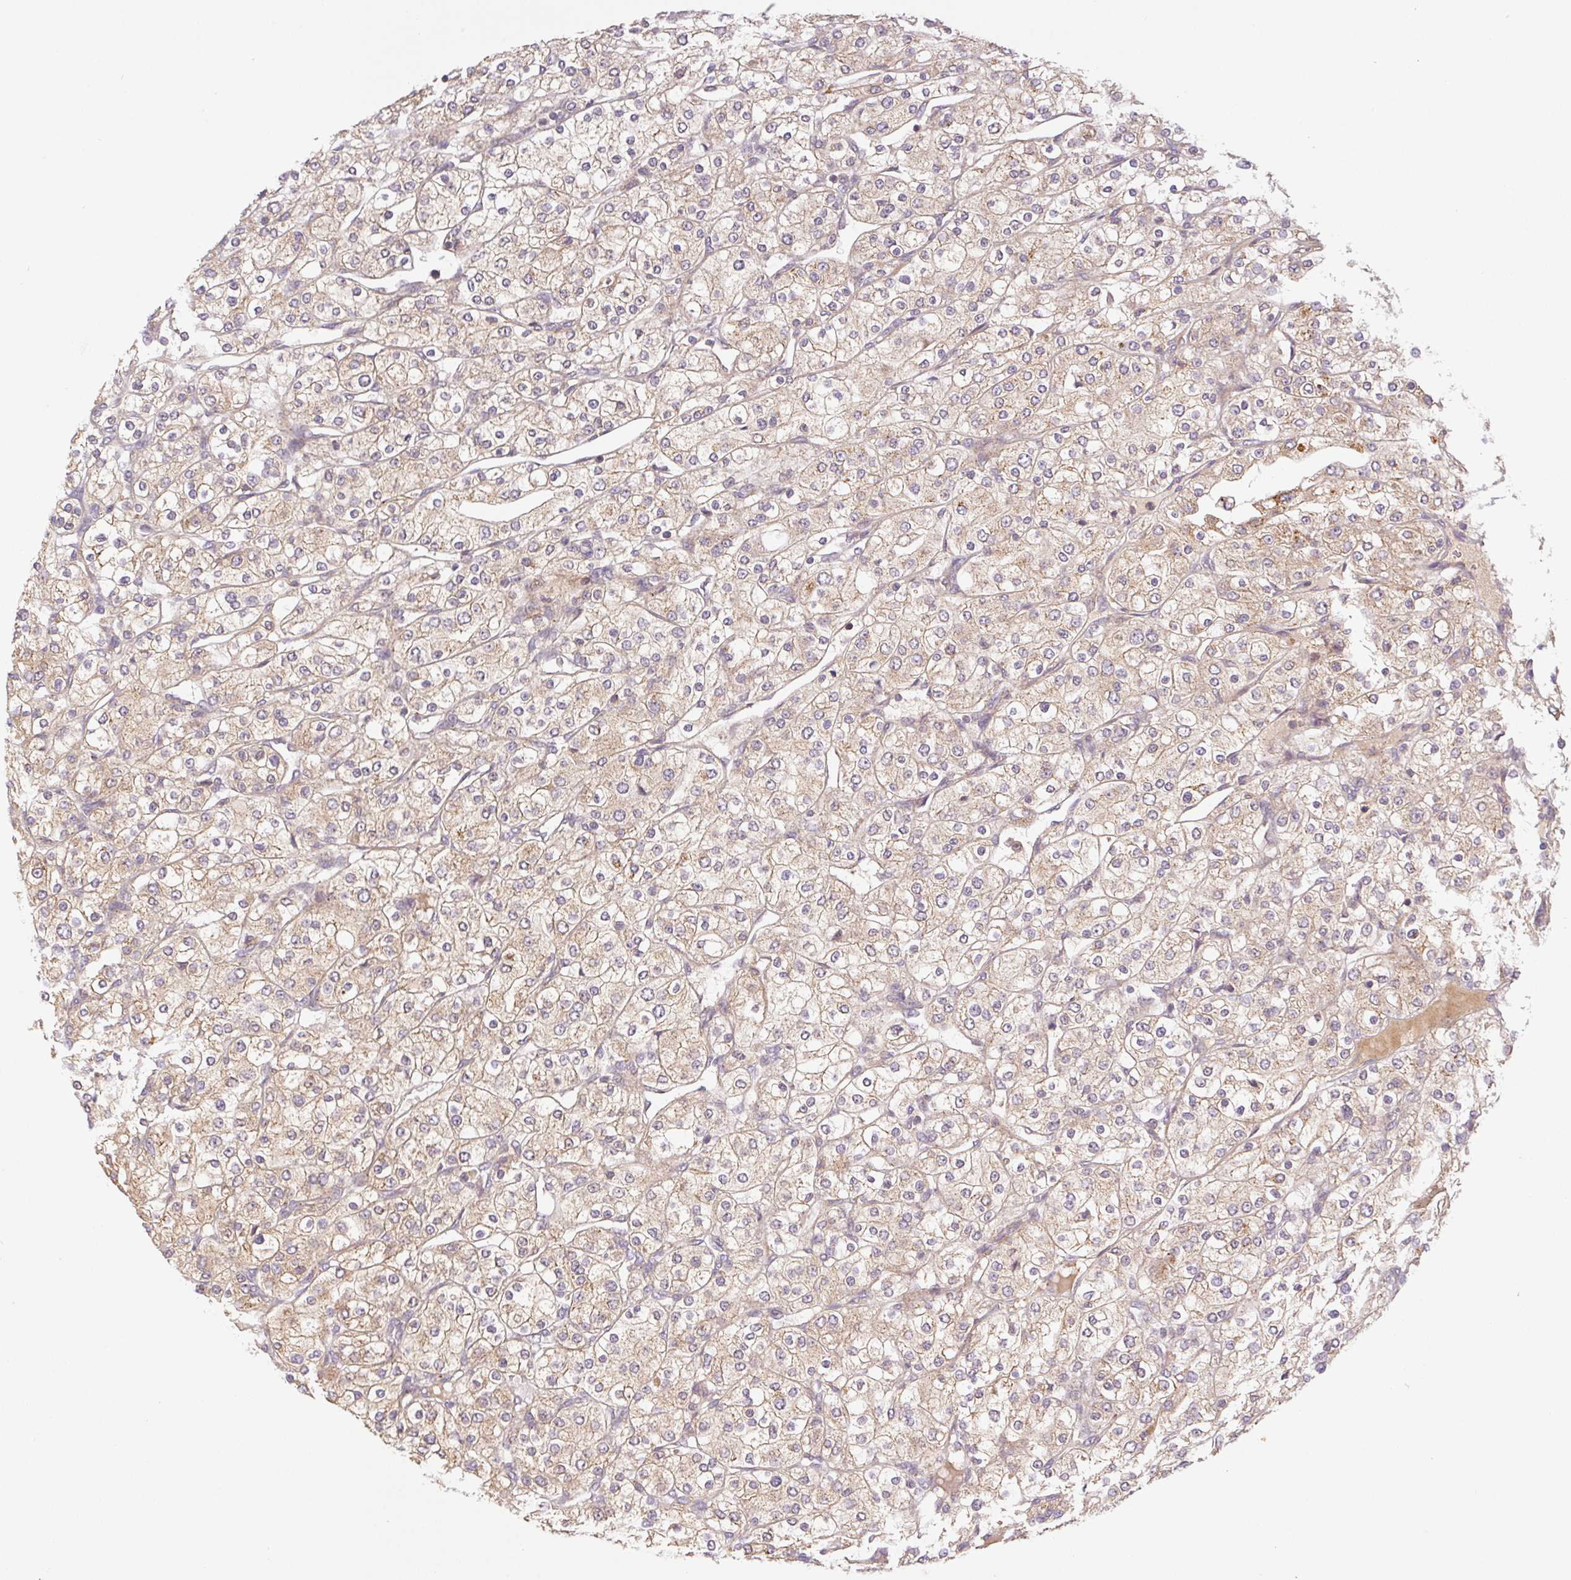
{"staining": {"intensity": "weak", "quantity": ">75%", "location": "cytoplasmic/membranous"}, "tissue": "renal cancer", "cell_type": "Tumor cells", "image_type": "cancer", "snomed": [{"axis": "morphology", "description": "Adenocarcinoma, NOS"}, {"axis": "topography", "description": "Kidney"}], "caption": "DAB (3,3'-diaminobenzidine) immunohistochemical staining of human renal adenocarcinoma displays weak cytoplasmic/membranous protein positivity in approximately >75% of tumor cells.", "gene": "MTHFD1", "patient": {"sex": "male", "age": 80}}